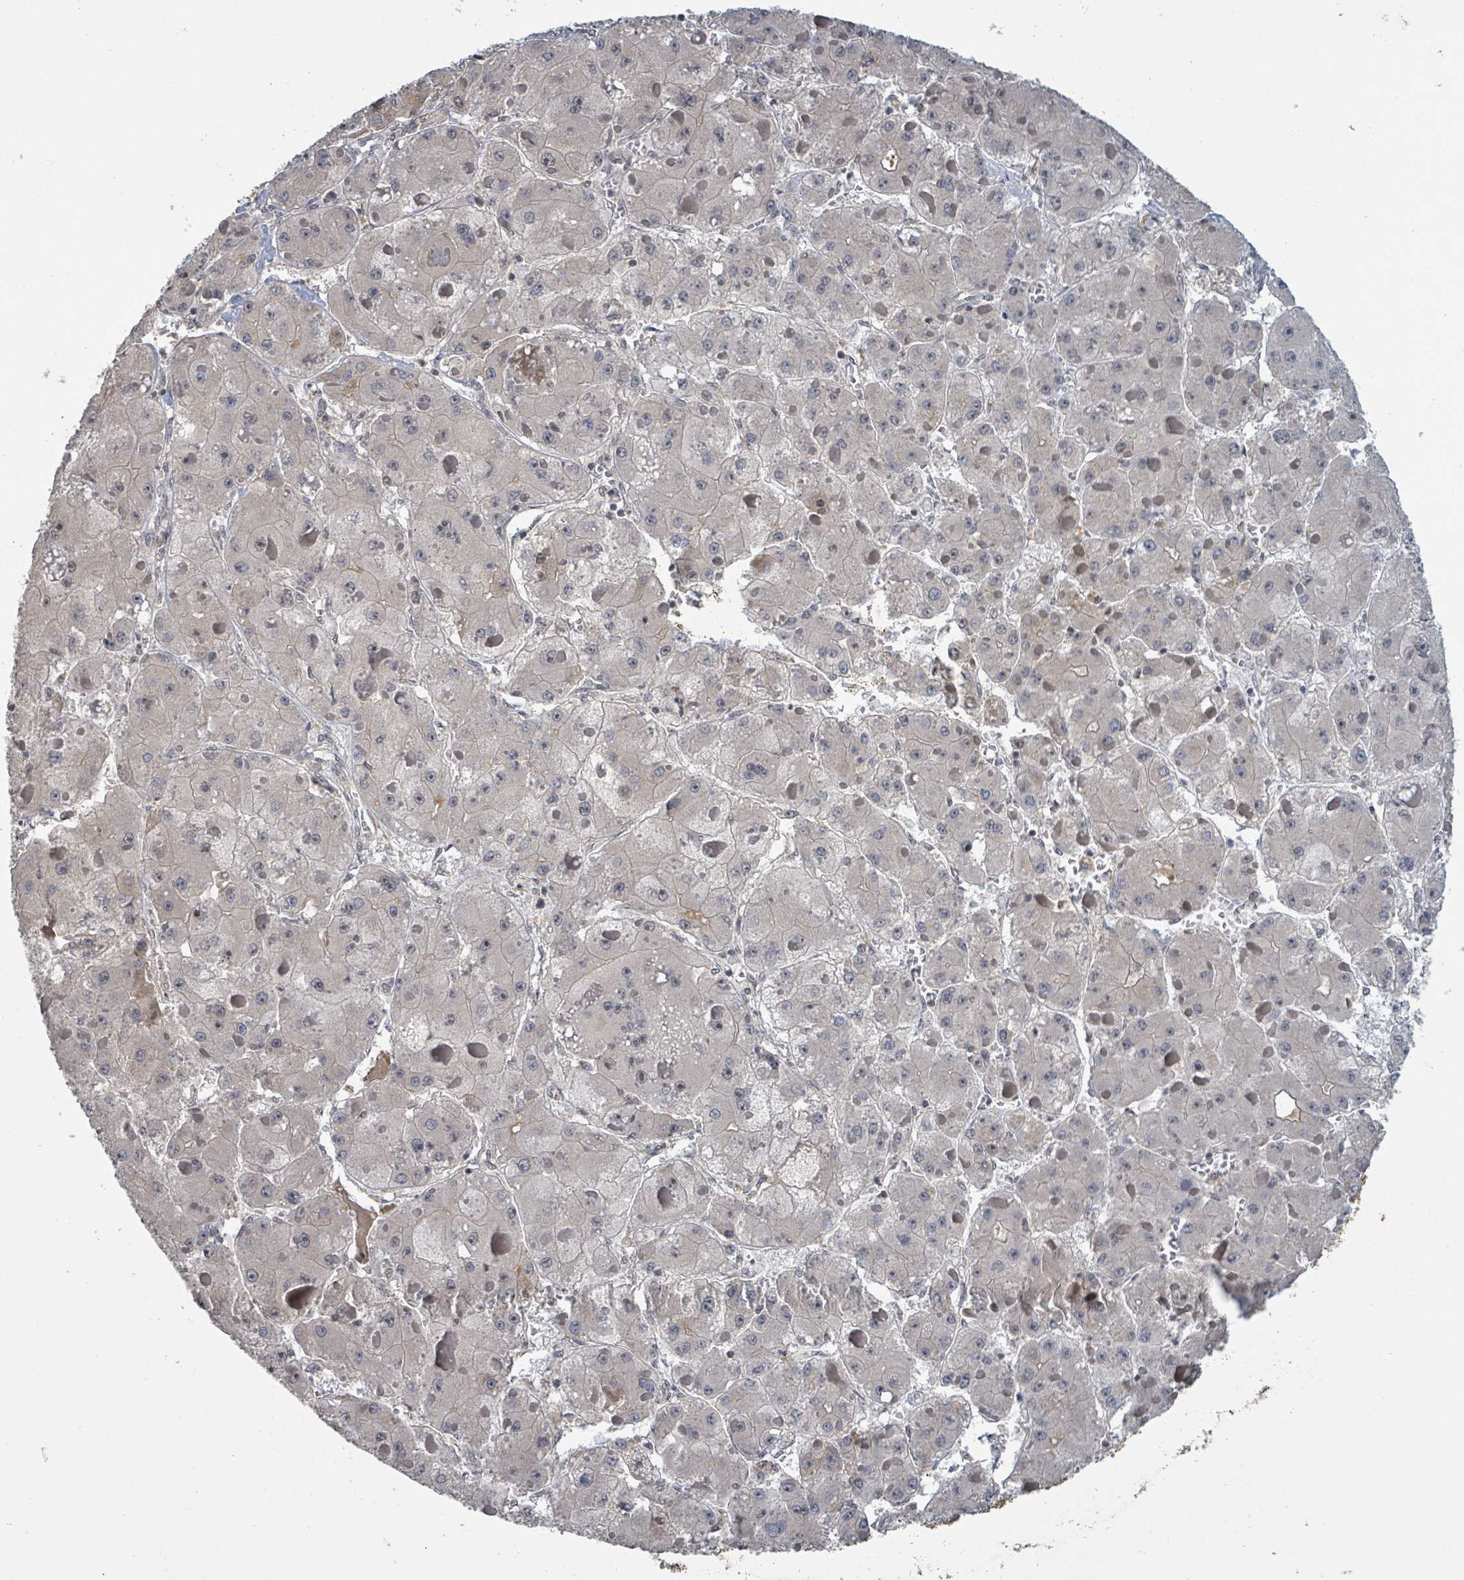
{"staining": {"intensity": "weak", "quantity": "25%-75%", "location": "cytoplasmic/membranous,nuclear"}, "tissue": "liver cancer", "cell_type": "Tumor cells", "image_type": "cancer", "snomed": [{"axis": "morphology", "description": "Carcinoma, Hepatocellular, NOS"}, {"axis": "topography", "description": "Liver"}], "caption": "This is an image of IHC staining of liver cancer, which shows weak expression in the cytoplasmic/membranous and nuclear of tumor cells.", "gene": "ZBTB14", "patient": {"sex": "female", "age": 73}}